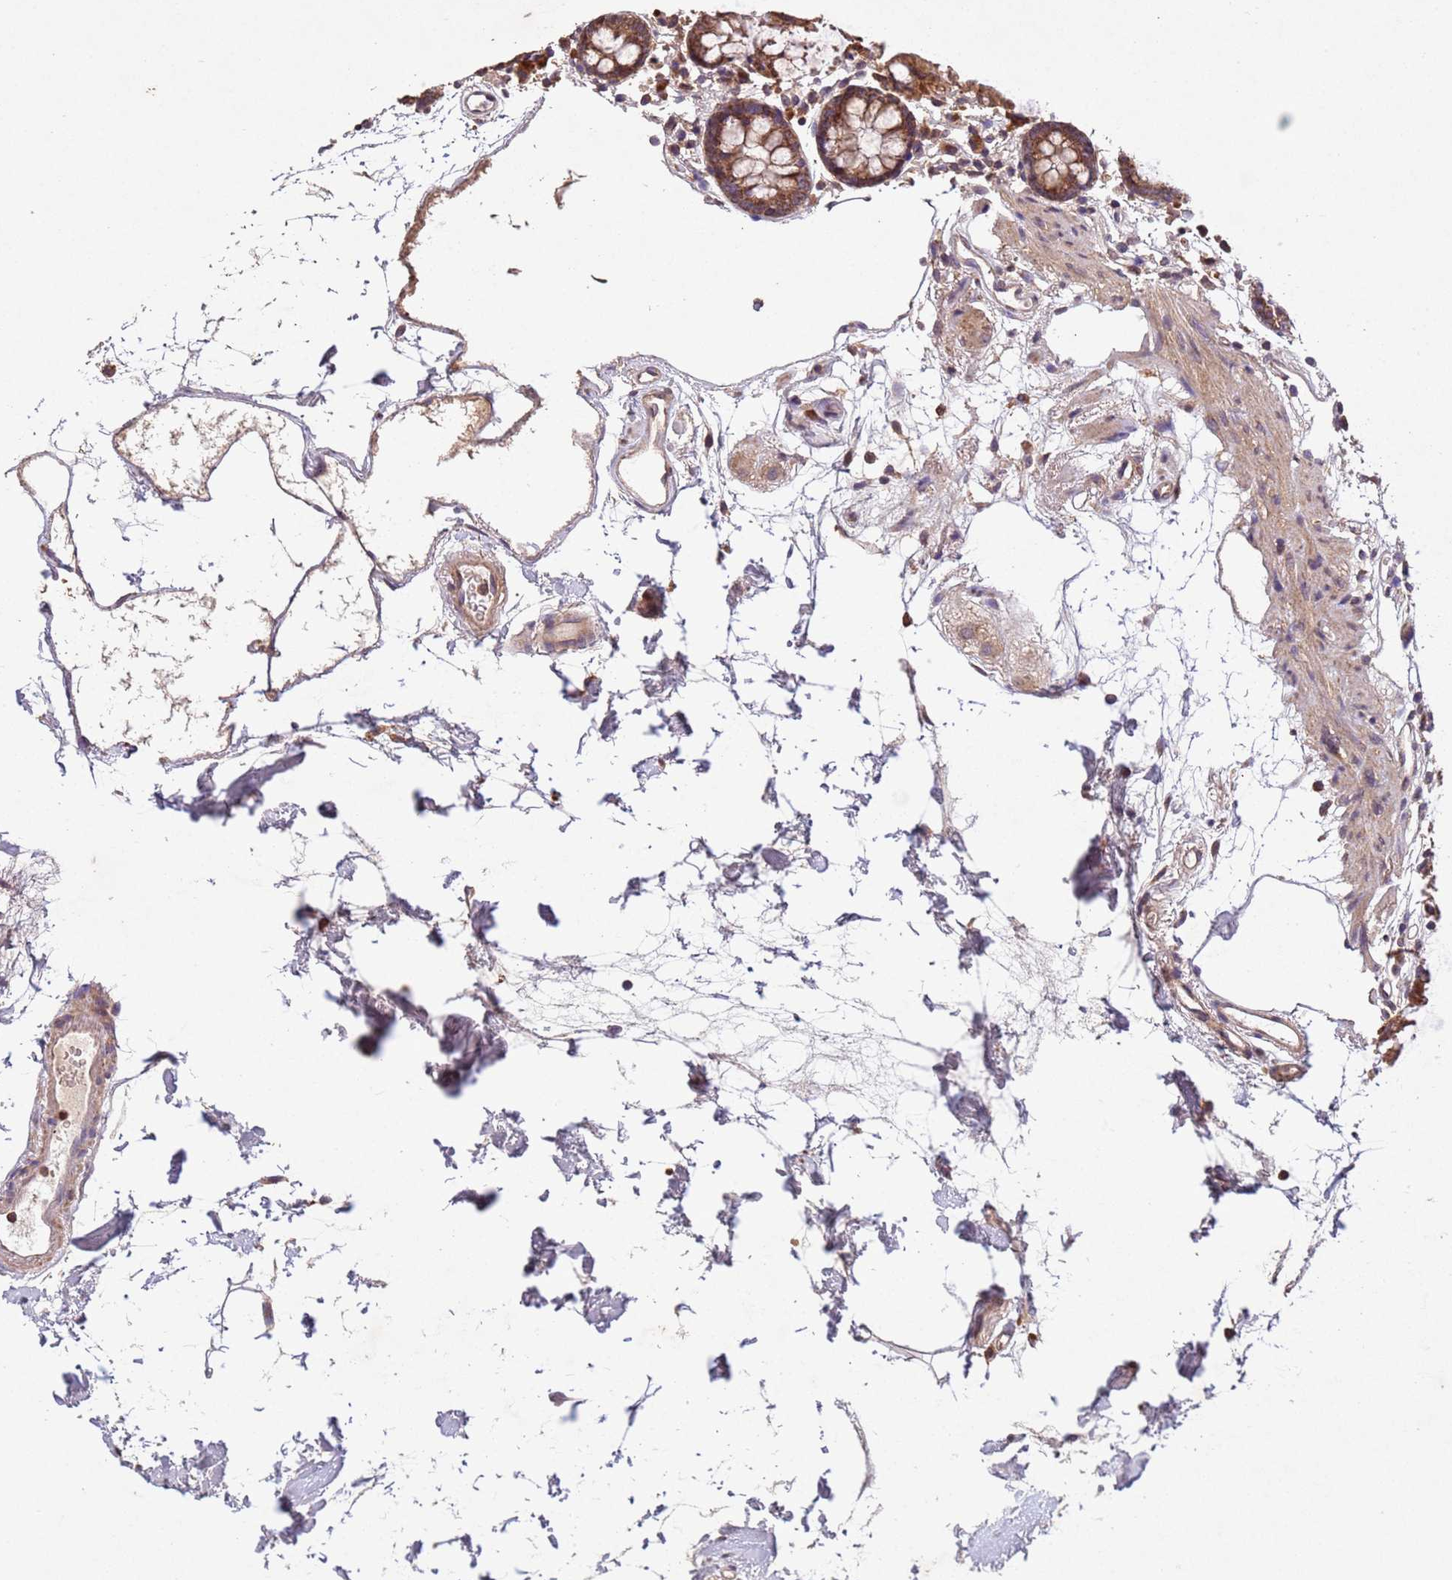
{"staining": {"intensity": "moderate", "quantity": ">75%", "location": "cytoplasmic/membranous"}, "tissue": "colon", "cell_type": "Endothelial cells", "image_type": "normal", "snomed": [{"axis": "morphology", "description": "Normal tissue, NOS"}, {"axis": "topography", "description": "Colon"}], "caption": "IHC image of normal human colon stained for a protein (brown), which exhibits medium levels of moderate cytoplasmic/membranous positivity in about >75% of endothelial cells.", "gene": "FASTKD1", "patient": {"sex": "female", "age": 84}}